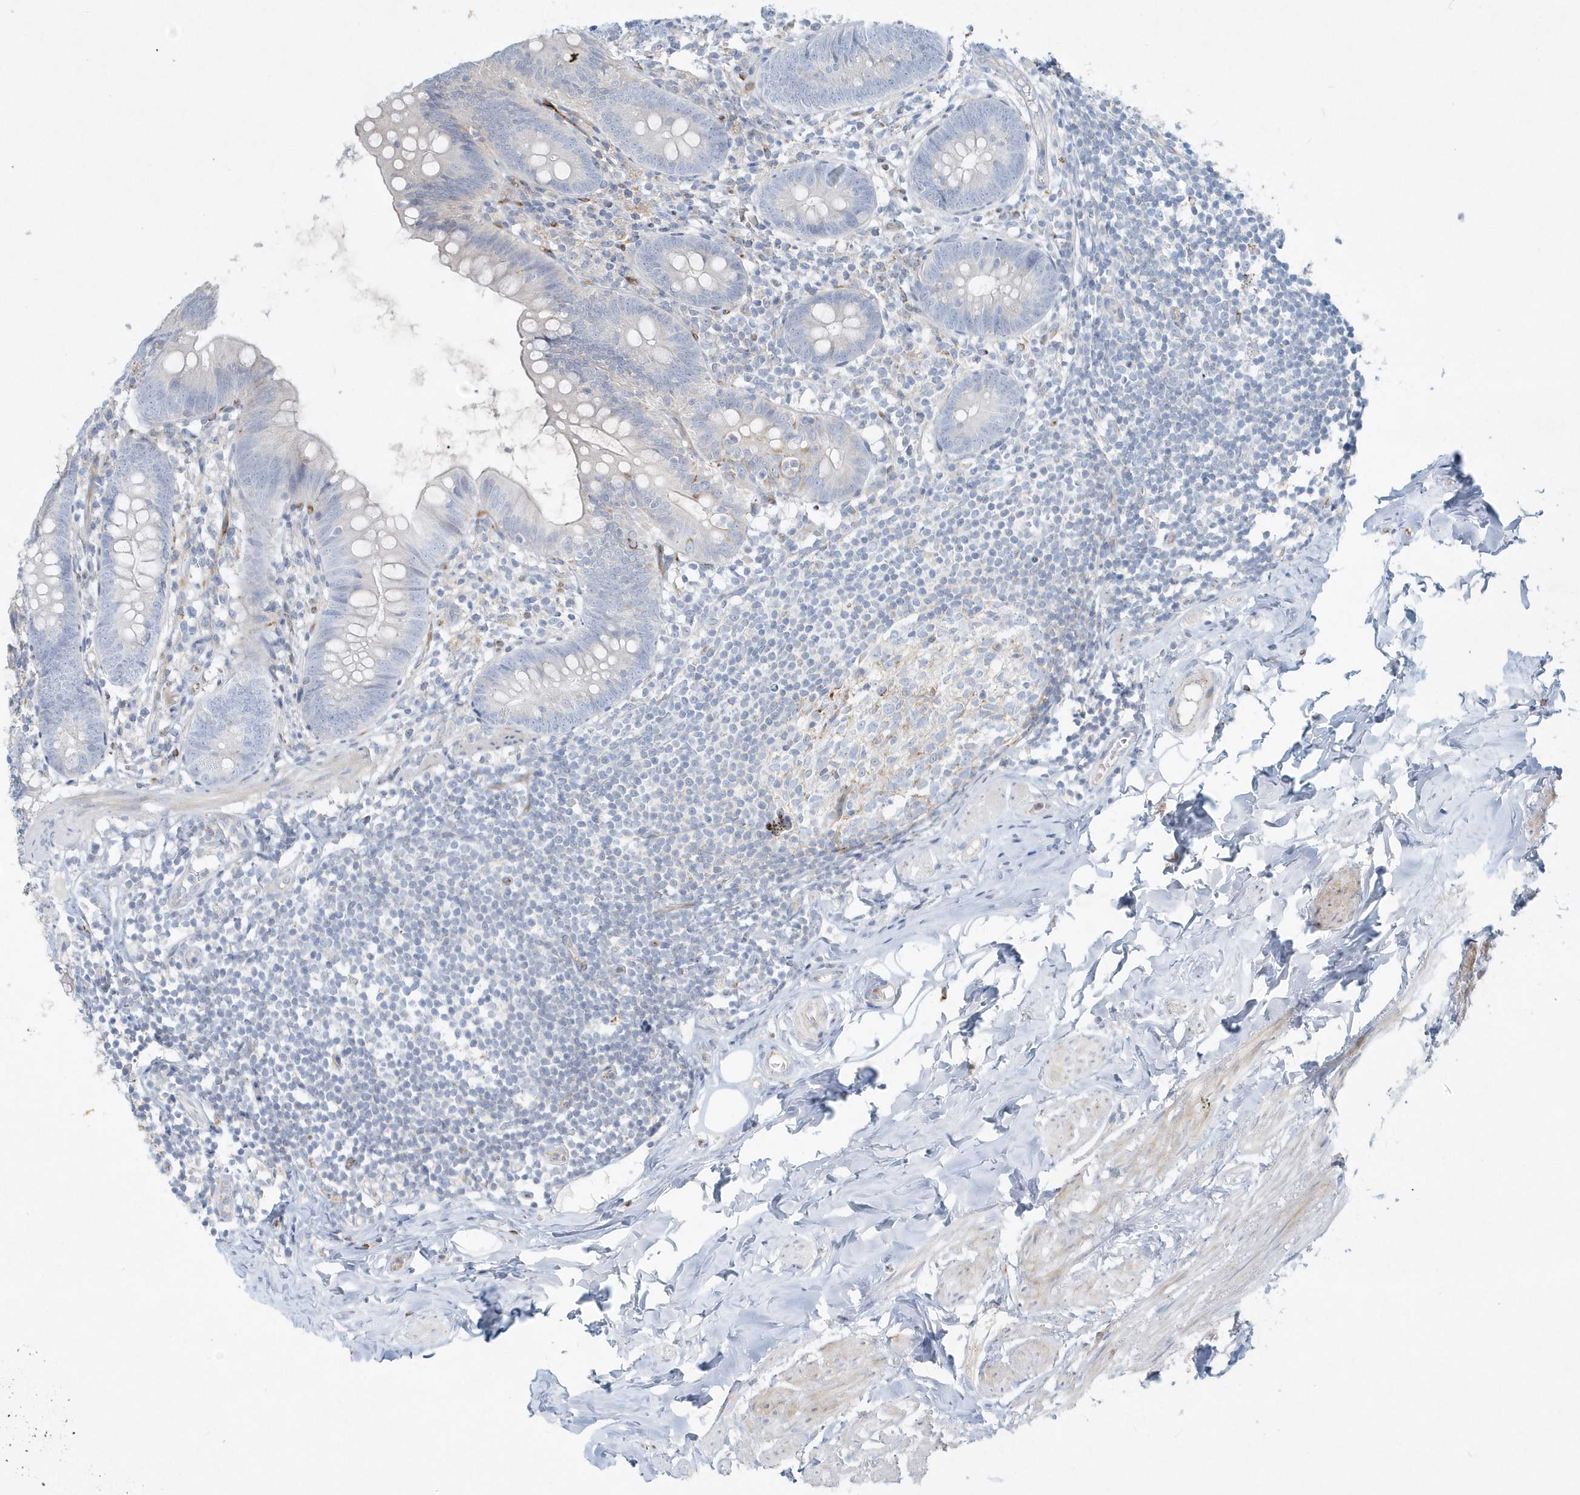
{"staining": {"intensity": "negative", "quantity": "none", "location": "none"}, "tissue": "appendix", "cell_type": "Glandular cells", "image_type": "normal", "snomed": [{"axis": "morphology", "description": "Normal tissue, NOS"}, {"axis": "topography", "description": "Appendix"}], "caption": "Histopathology image shows no protein expression in glandular cells of benign appendix.", "gene": "DNAH1", "patient": {"sex": "female", "age": 62}}